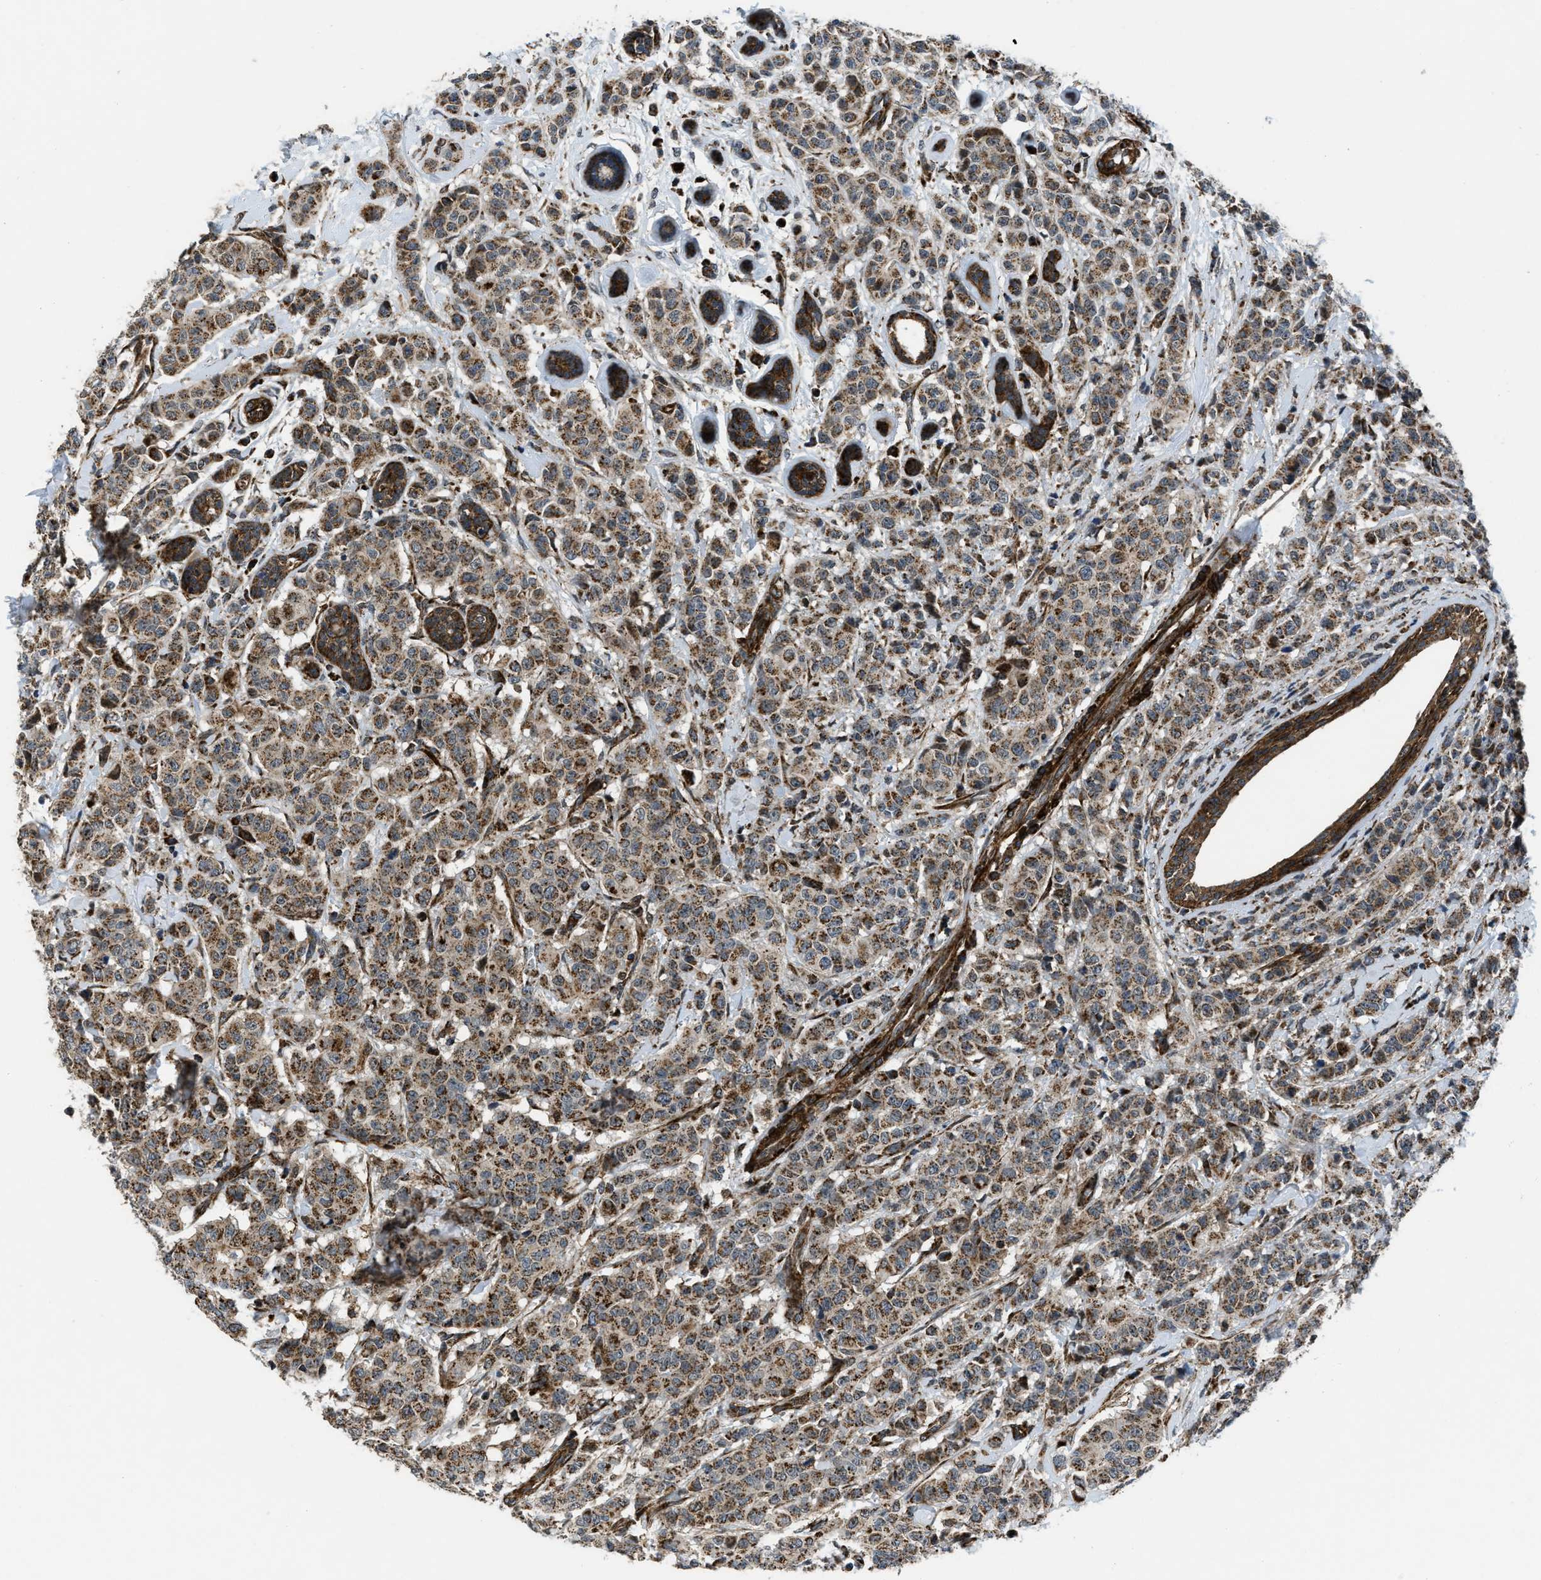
{"staining": {"intensity": "moderate", "quantity": ">75%", "location": "cytoplasmic/membranous"}, "tissue": "breast cancer", "cell_type": "Tumor cells", "image_type": "cancer", "snomed": [{"axis": "morphology", "description": "Normal tissue, NOS"}, {"axis": "morphology", "description": "Duct carcinoma"}, {"axis": "topography", "description": "Breast"}], "caption": "IHC of human breast cancer (intraductal carcinoma) reveals medium levels of moderate cytoplasmic/membranous expression in approximately >75% of tumor cells.", "gene": "GSDME", "patient": {"sex": "female", "age": 40}}